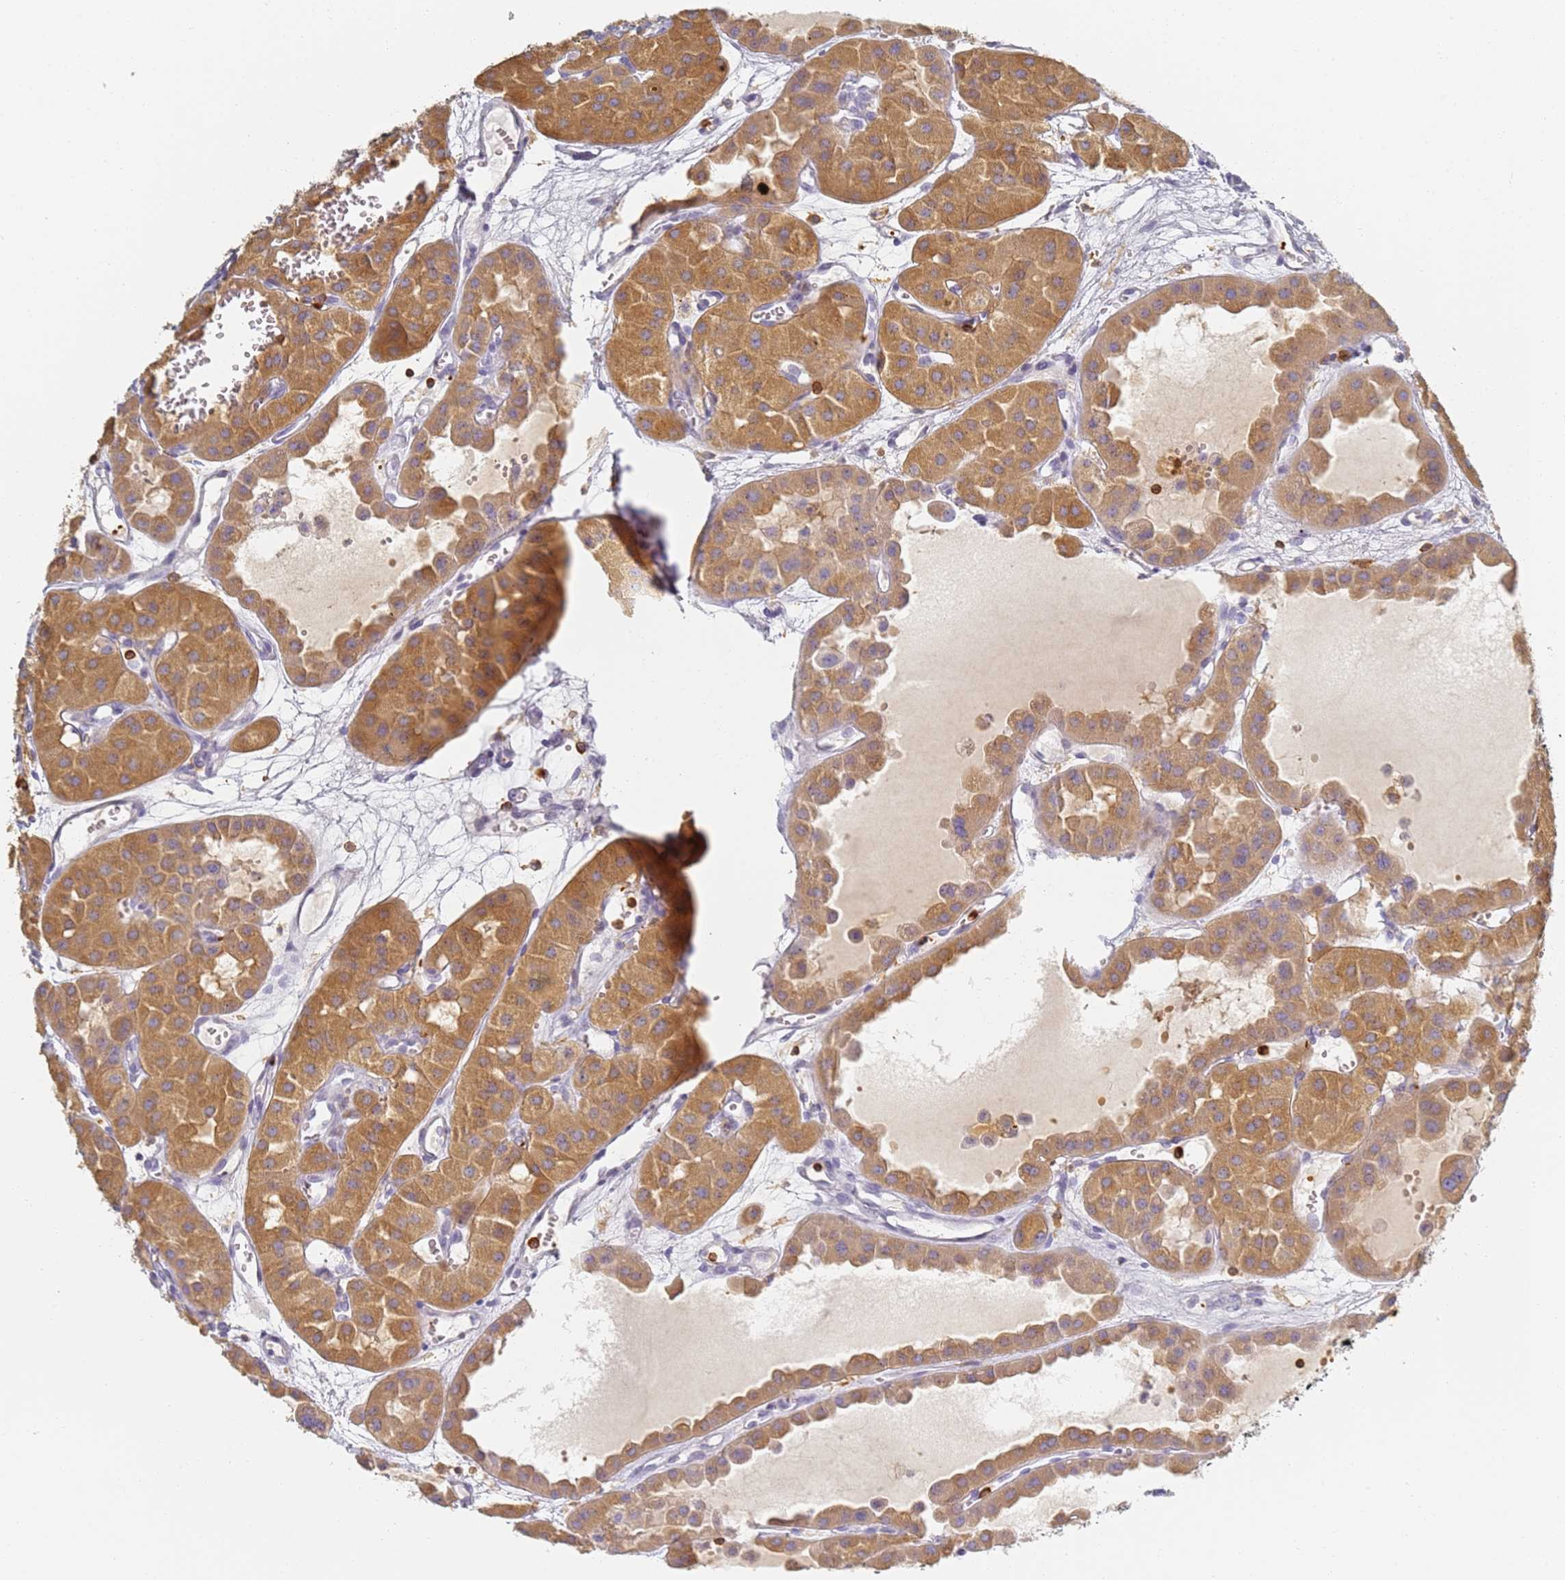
{"staining": {"intensity": "moderate", "quantity": ">75%", "location": "cytoplasmic/membranous"}, "tissue": "renal cancer", "cell_type": "Tumor cells", "image_type": "cancer", "snomed": [{"axis": "morphology", "description": "Carcinoma, NOS"}, {"axis": "topography", "description": "Kidney"}], "caption": "Immunohistochemical staining of renal cancer shows medium levels of moderate cytoplasmic/membranous protein staining in about >75% of tumor cells.", "gene": "BIN2", "patient": {"sex": "female", "age": 75}}